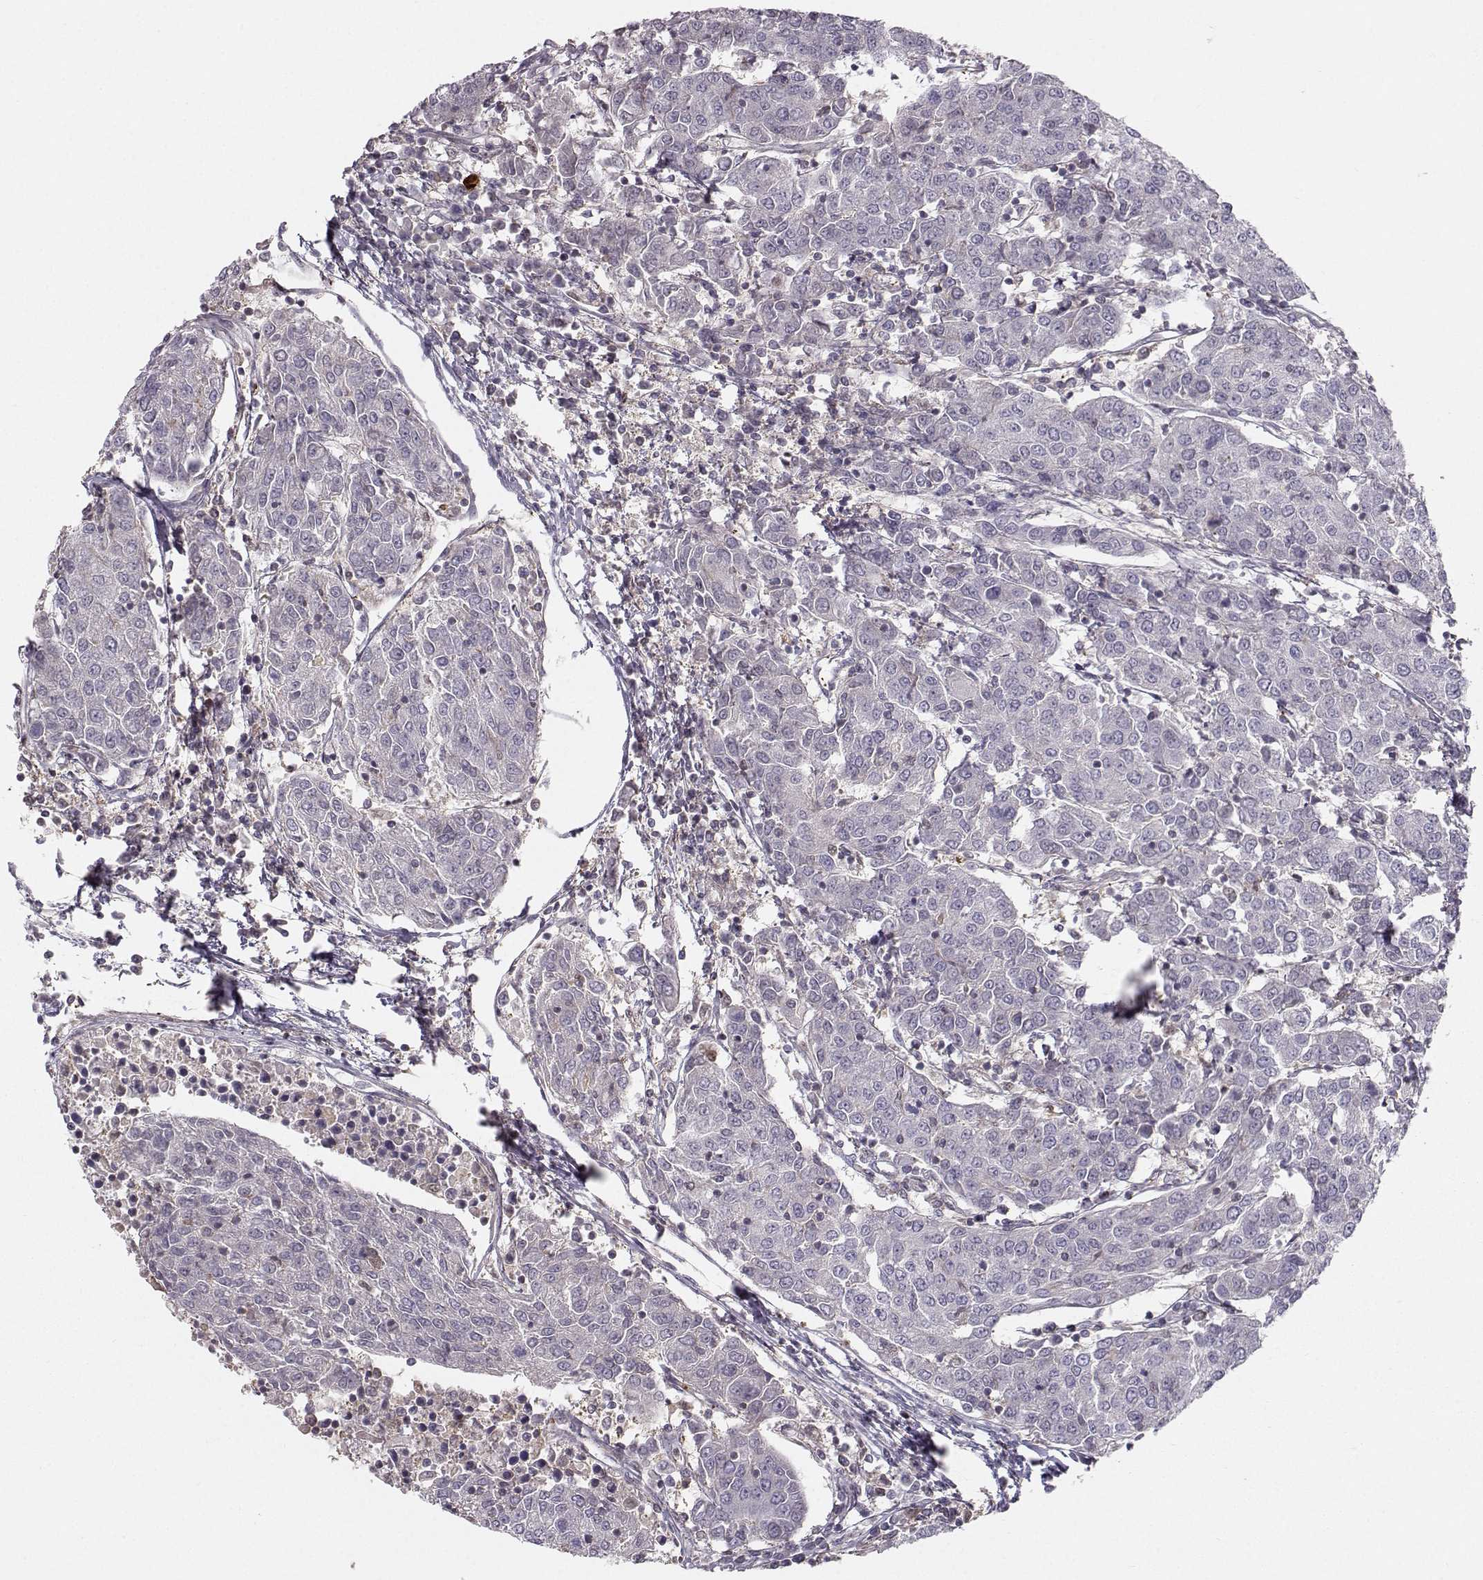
{"staining": {"intensity": "negative", "quantity": "none", "location": "none"}, "tissue": "urothelial cancer", "cell_type": "Tumor cells", "image_type": "cancer", "snomed": [{"axis": "morphology", "description": "Urothelial carcinoma, High grade"}, {"axis": "topography", "description": "Urinary bladder"}], "caption": "IHC micrograph of human urothelial cancer stained for a protein (brown), which demonstrates no staining in tumor cells.", "gene": "ASB16", "patient": {"sex": "female", "age": 85}}